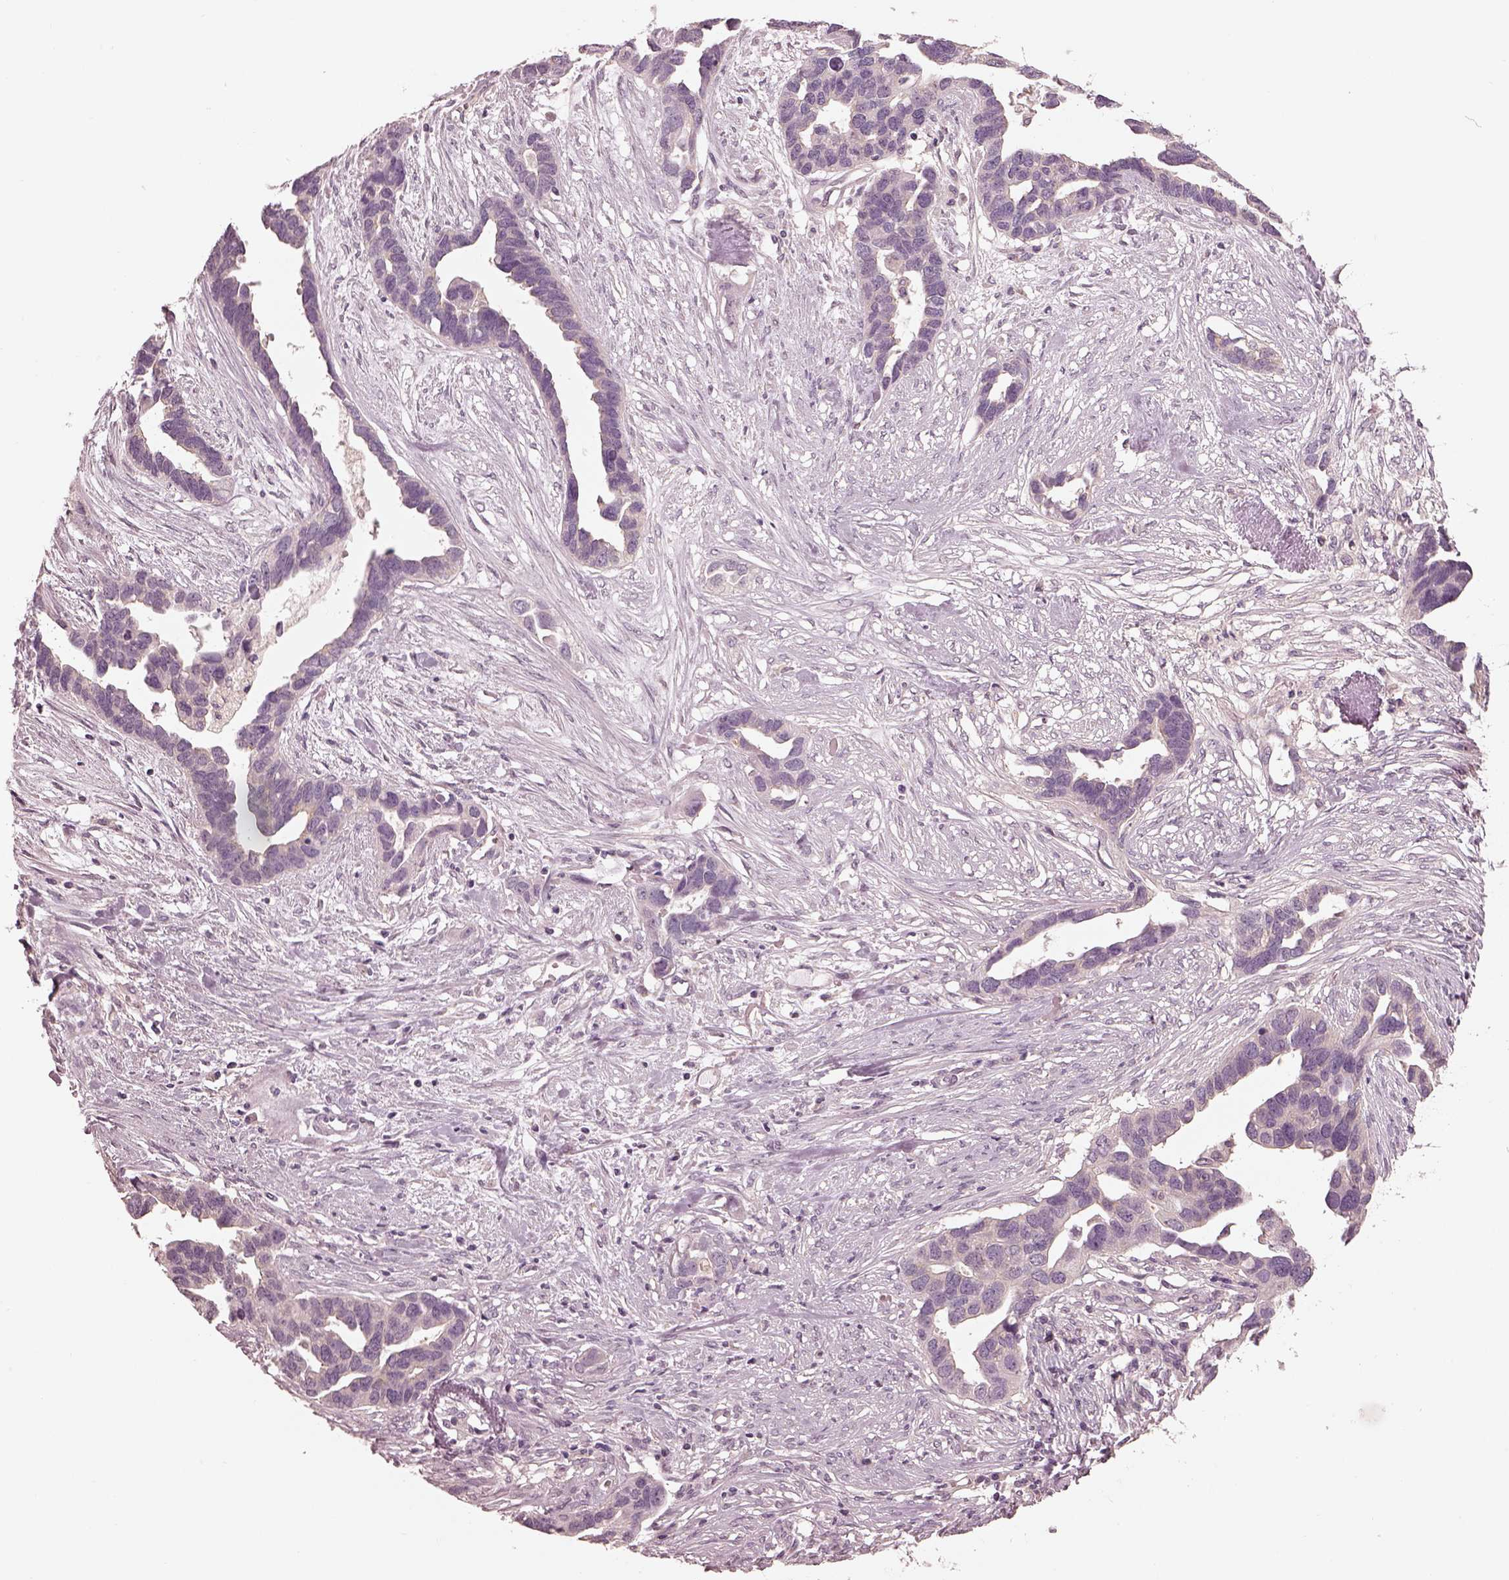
{"staining": {"intensity": "negative", "quantity": "none", "location": "none"}, "tissue": "ovarian cancer", "cell_type": "Tumor cells", "image_type": "cancer", "snomed": [{"axis": "morphology", "description": "Cystadenocarcinoma, serous, NOS"}, {"axis": "topography", "description": "Ovary"}], "caption": "Immunohistochemistry histopathology image of neoplastic tissue: ovarian cancer stained with DAB shows no significant protein expression in tumor cells. (DAB immunohistochemistry (IHC) with hematoxylin counter stain).", "gene": "PRKACG", "patient": {"sex": "female", "age": 54}}